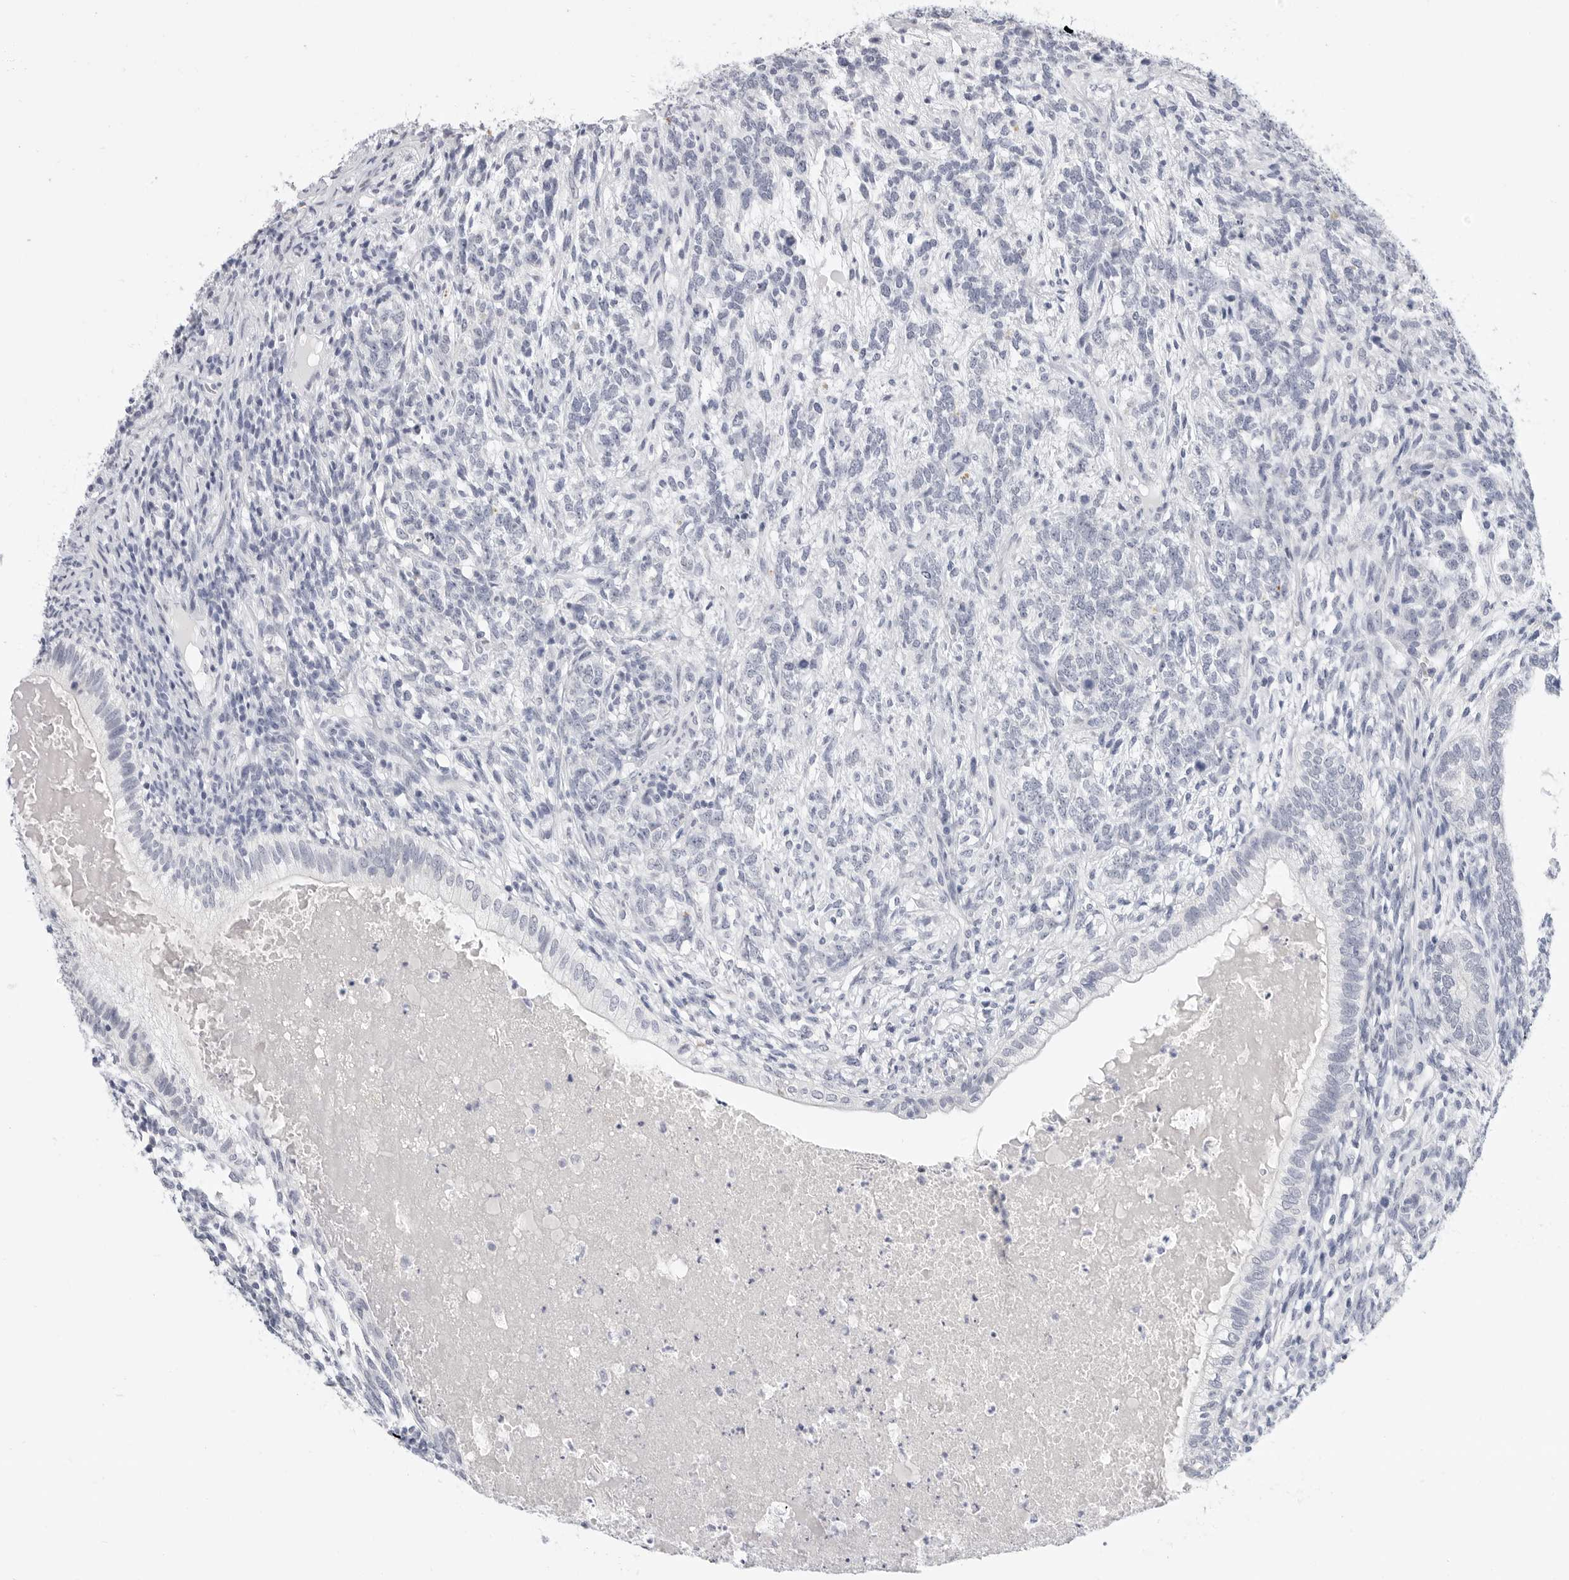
{"staining": {"intensity": "negative", "quantity": "none", "location": "none"}, "tissue": "testis cancer", "cell_type": "Tumor cells", "image_type": "cancer", "snomed": [{"axis": "morphology", "description": "Seminoma, NOS"}, {"axis": "morphology", "description": "Carcinoma, Embryonal, NOS"}, {"axis": "topography", "description": "Testis"}], "caption": "The immunohistochemistry micrograph has no significant positivity in tumor cells of testis seminoma tissue.", "gene": "PLN", "patient": {"sex": "male", "age": 28}}